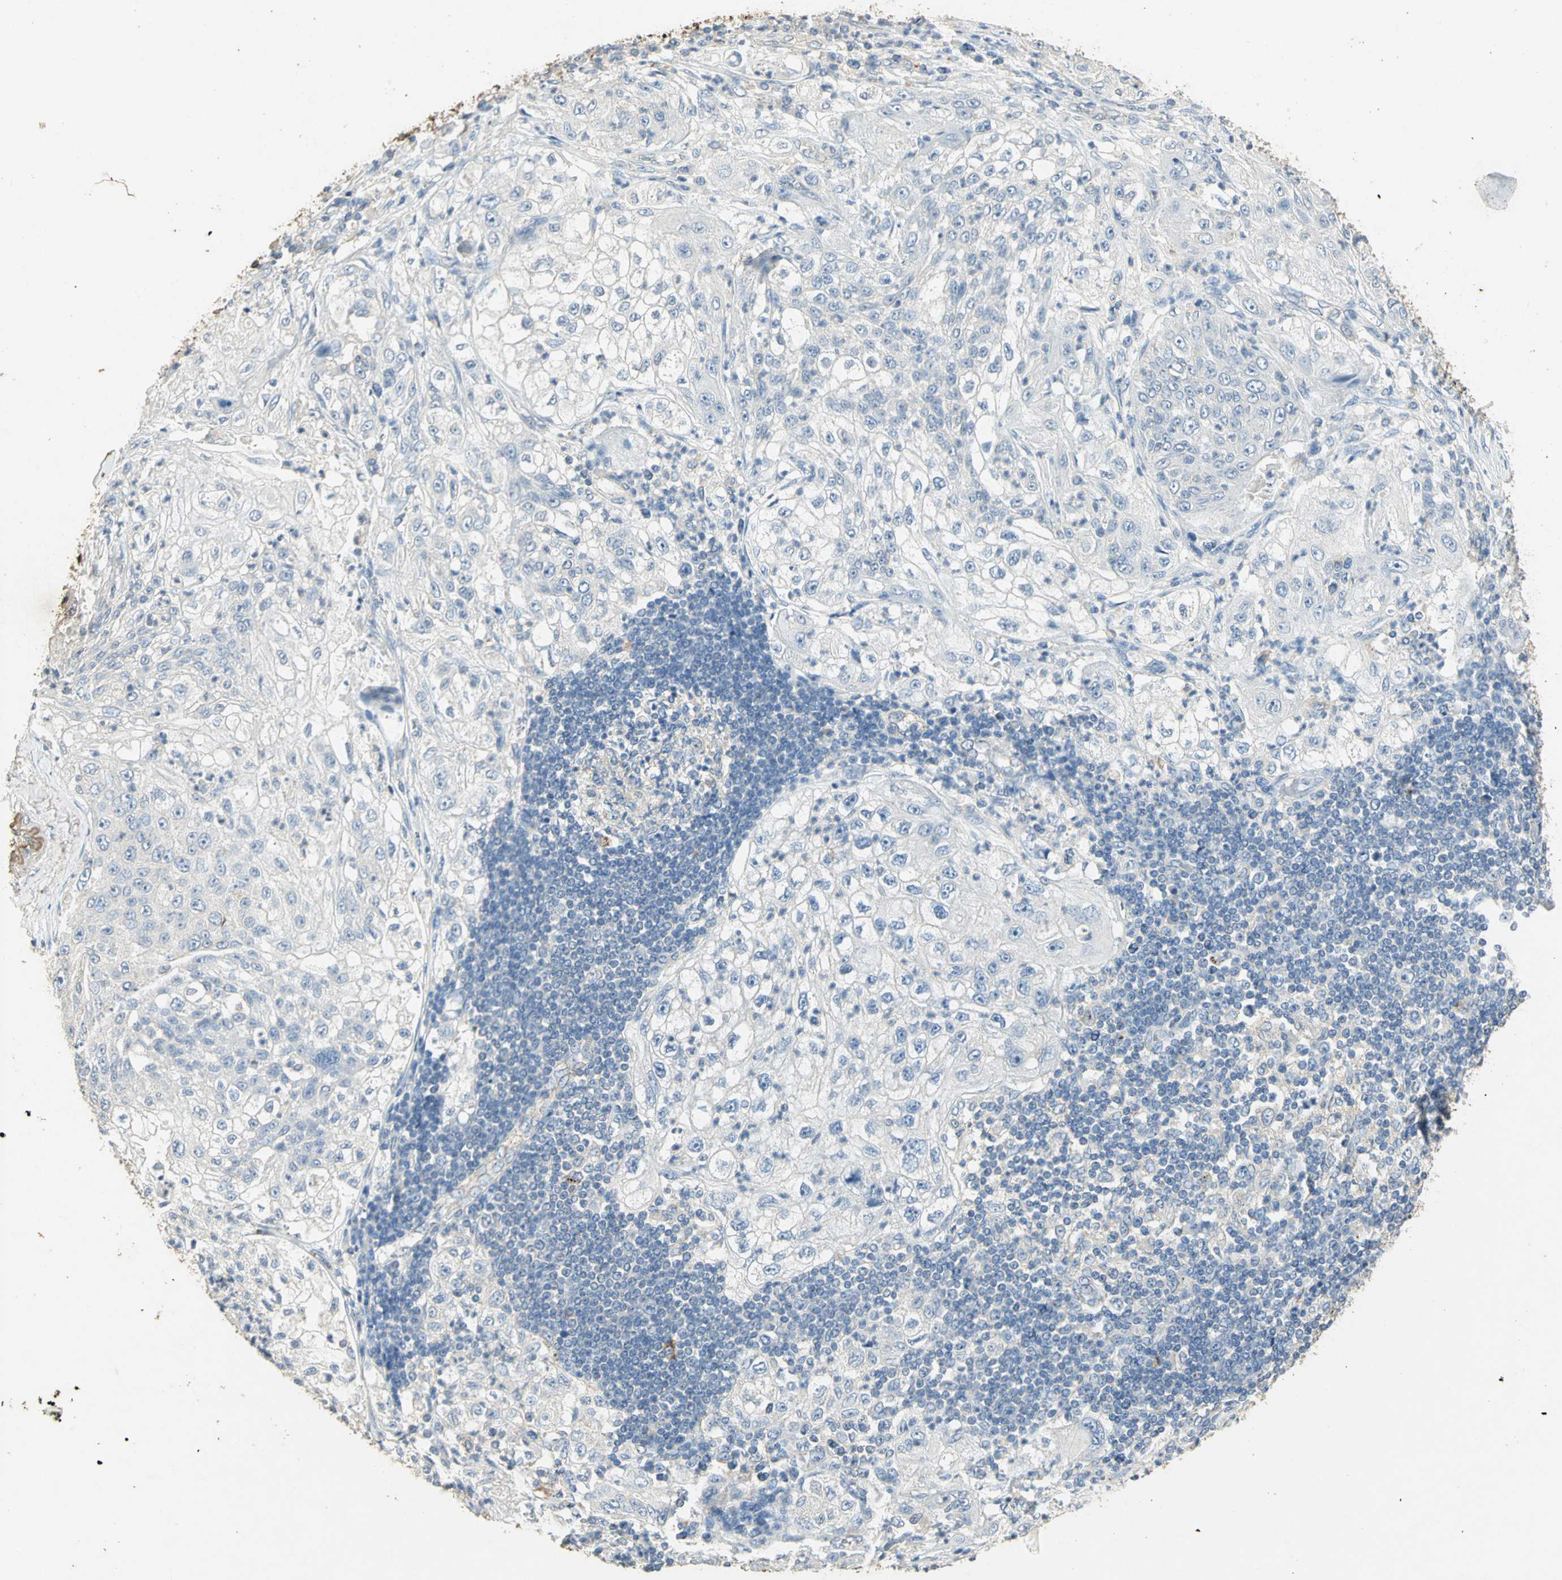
{"staining": {"intensity": "negative", "quantity": "none", "location": "none"}, "tissue": "lung cancer", "cell_type": "Tumor cells", "image_type": "cancer", "snomed": [{"axis": "morphology", "description": "Inflammation, NOS"}, {"axis": "morphology", "description": "Squamous cell carcinoma, NOS"}, {"axis": "topography", "description": "Lymph node"}, {"axis": "topography", "description": "Soft tissue"}, {"axis": "topography", "description": "Lung"}], "caption": "Immunohistochemistry (IHC) image of squamous cell carcinoma (lung) stained for a protein (brown), which demonstrates no expression in tumor cells.", "gene": "ASB9", "patient": {"sex": "male", "age": 66}}